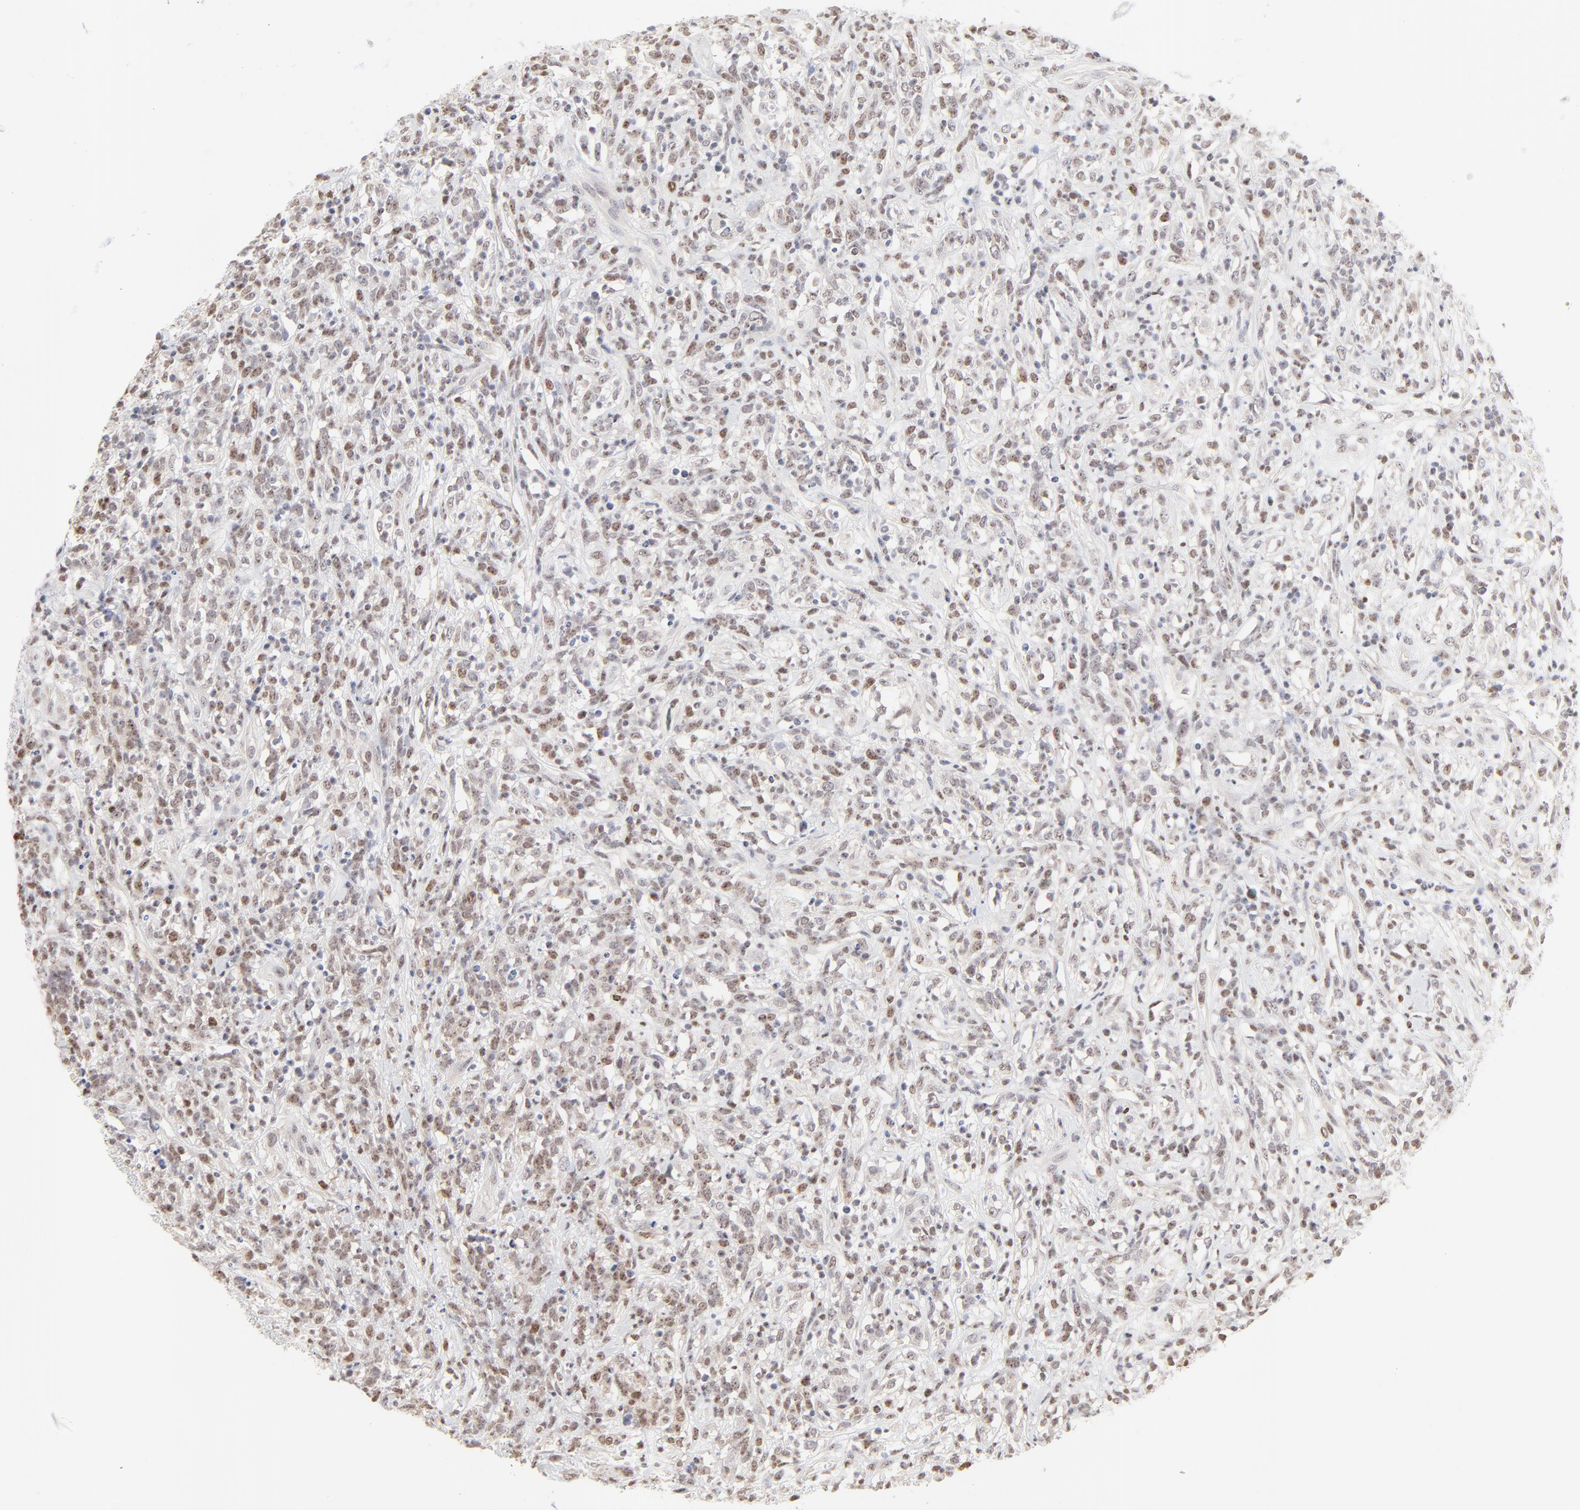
{"staining": {"intensity": "weak", "quantity": ">75%", "location": "nuclear"}, "tissue": "lymphoma", "cell_type": "Tumor cells", "image_type": "cancer", "snomed": [{"axis": "morphology", "description": "Malignant lymphoma, non-Hodgkin's type, High grade"}, {"axis": "topography", "description": "Lymph node"}], "caption": "DAB immunohistochemical staining of human lymphoma exhibits weak nuclear protein positivity in about >75% of tumor cells. (DAB (3,3'-diaminobenzidine) IHC, brown staining for protein, blue staining for nuclei).", "gene": "NFIL3", "patient": {"sex": "female", "age": 73}}